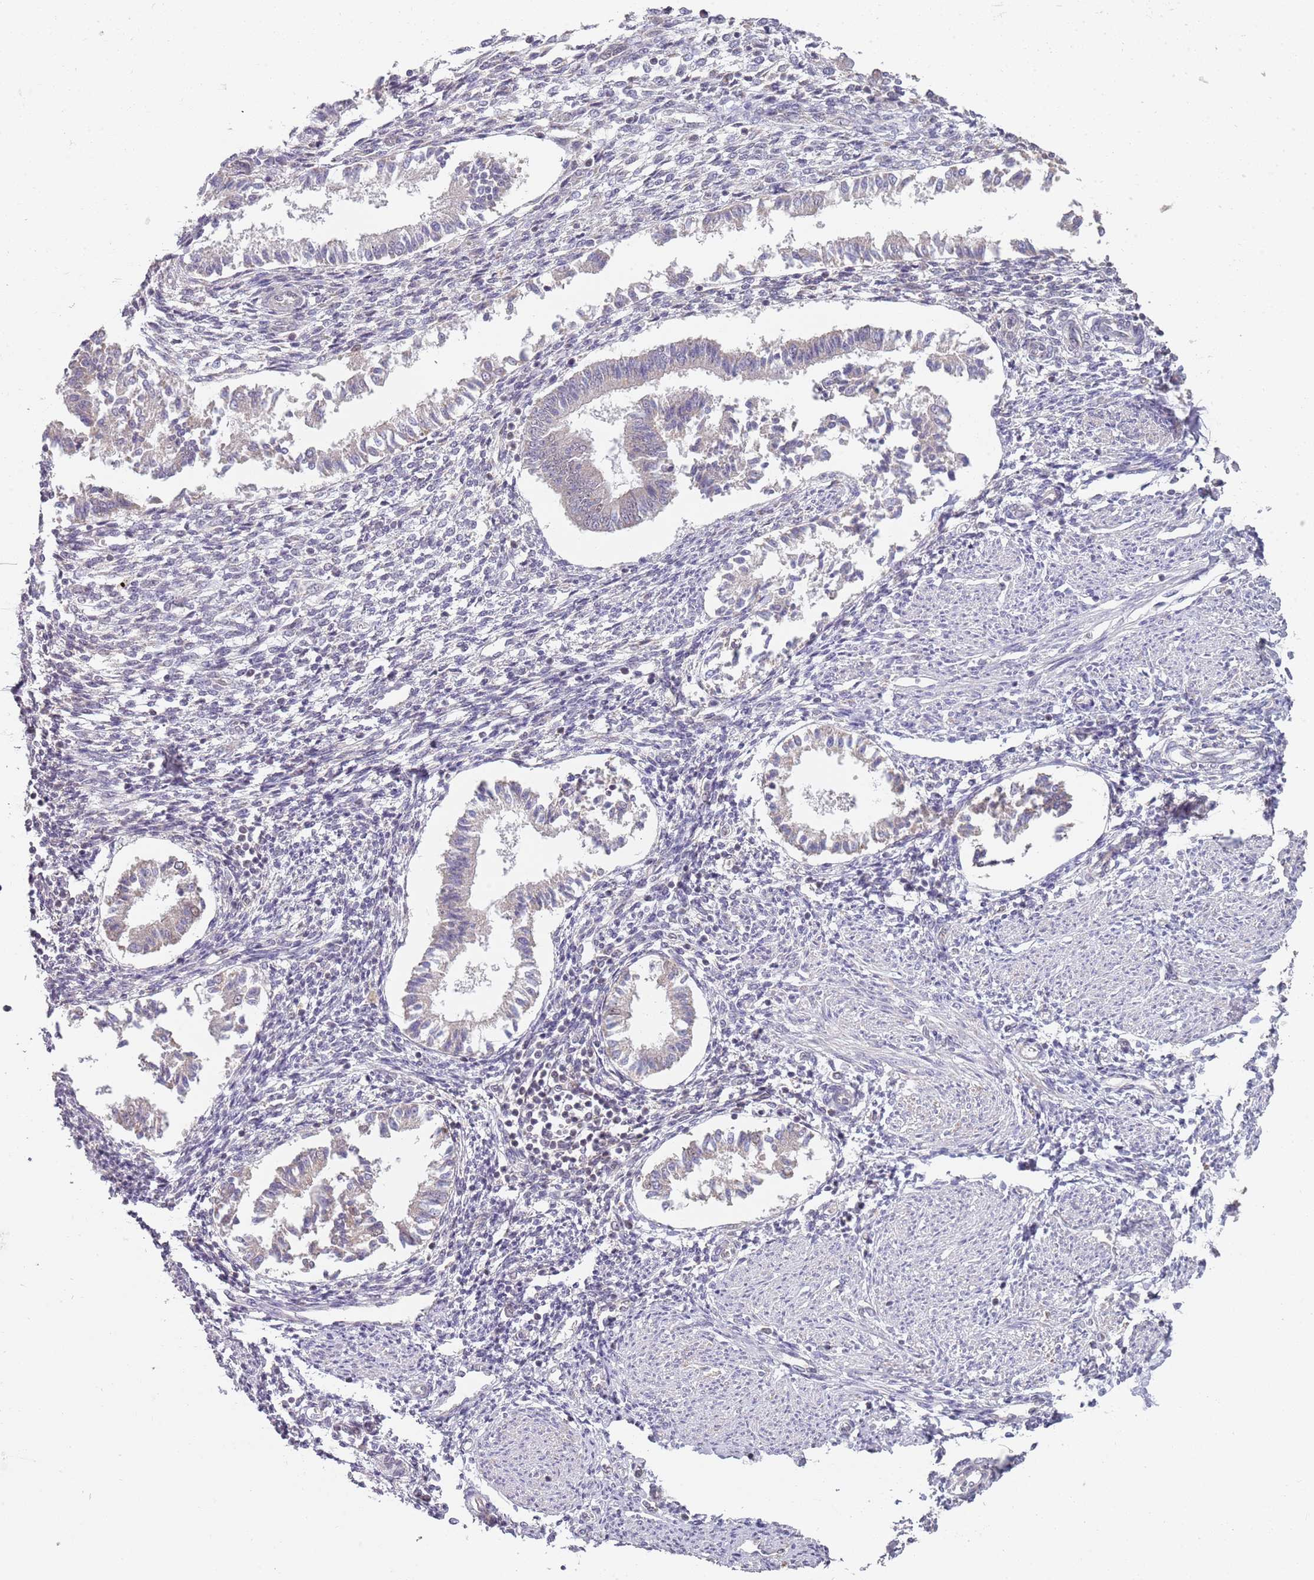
{"staining": {"intensity": "negative", "quantity": "none", "location": "none"}, "tissue": "endometrium", "cell_type": "Cells in endometrial stroma", "image_type": "normal", "snomed": [{"axis": "morphology", "description": "Normal tissue, NOS"}, {"axis": "topography", "description": "Uterus"}, {"axis": "topography", "description": "Endometrium"}], "caption": "Endometrium was stained to show a protein in brown. There is no significant expression in cells in endometrial stroma. (DAB IHC visualized using brightfield microscopy, high magnification).", "gene": "SMARCAL1", "patient": {"sex": "female", "age": 48}}